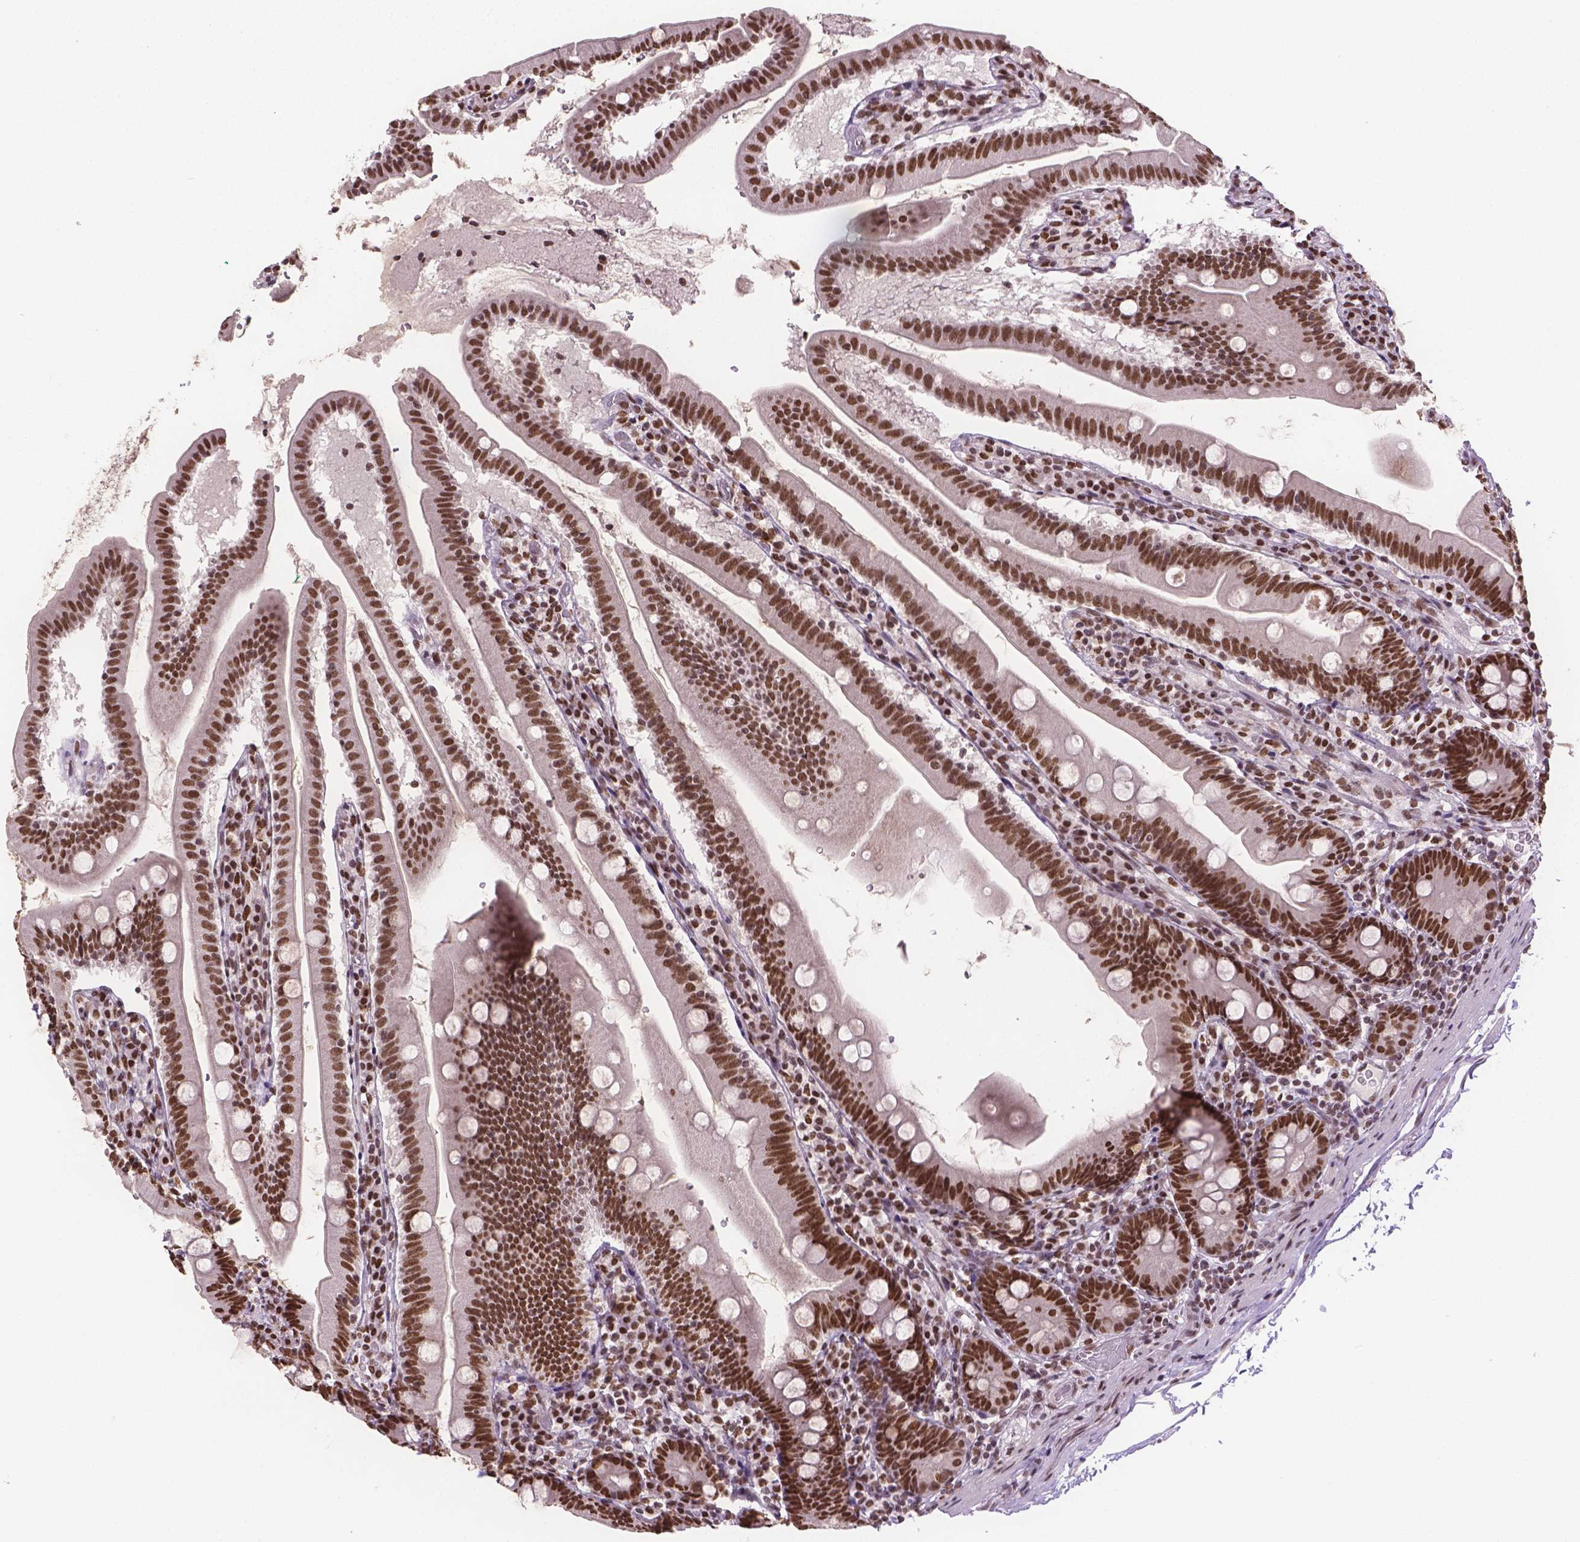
{"staining": {"intensity": "strong", "quantity": ">75%", "location": "nuclear"}, "tissue": "duodenum", "cell_type": "Glandular cells", "image_type": "normal", "snomed": [{"axis": "morphology", "description": "Normal tissue, NOS"}, {"axis": "topography", "description": "Duodenum"}], "caption": "This histopathology image demonstrates immunohistochemistry staining of benign duodenum, with high strong nuclear staining in approximately >75% of glandular cells.", "gene": "FANCE", "patient": {"sex": "female", "age": 67}}